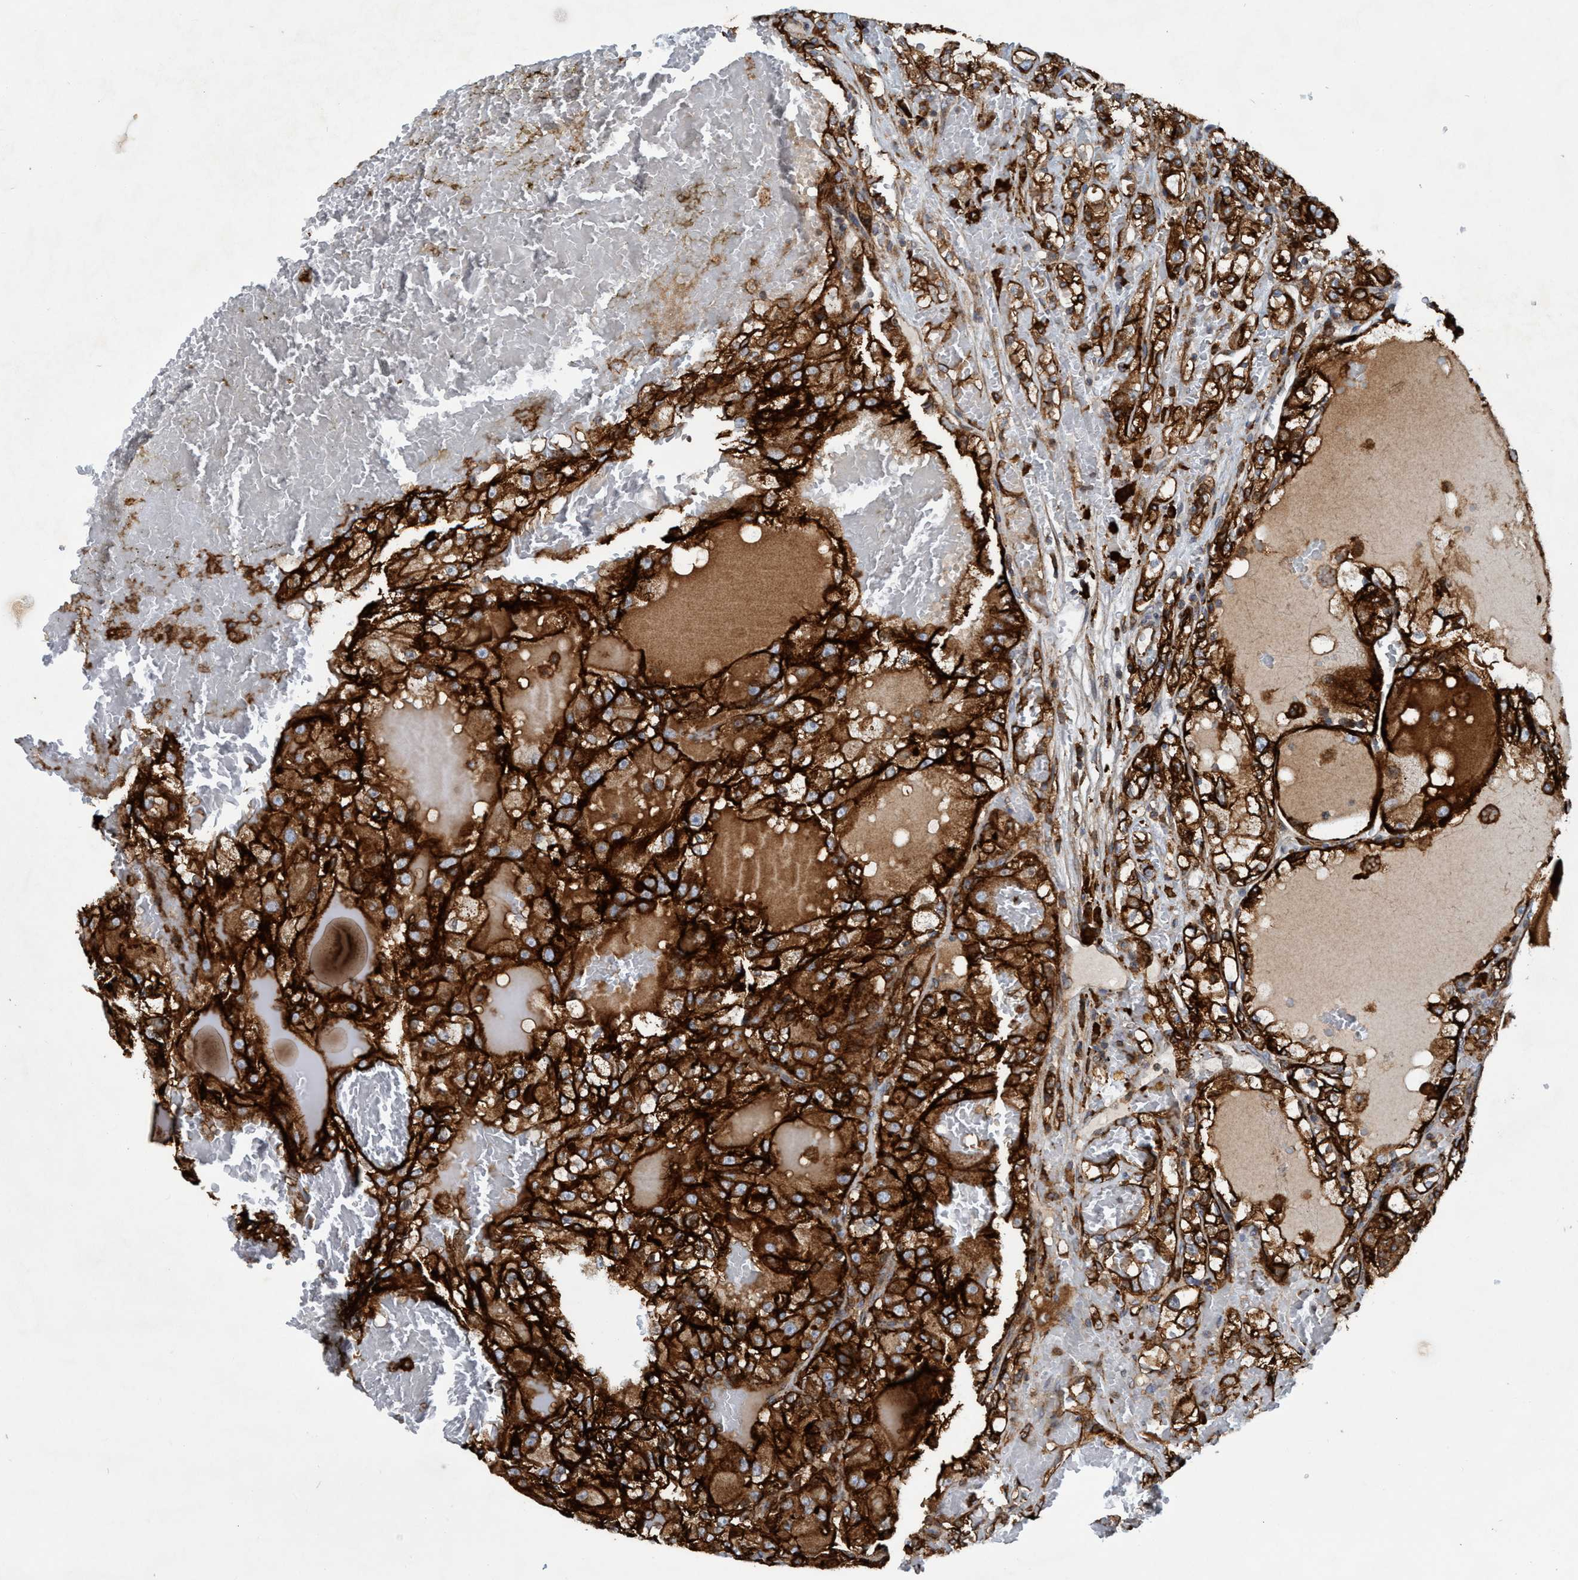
{"staining": {"intensity": "strong", "quantity": ">75%", "location": "cytoplasmic/membranous"}, "tissue": "renal cancer", "cell_type": "Tumor cells", "image_type": "cancer", "snomed": [{"axis": "morphology", "description": "Normal tissue, NOS"}, {"axis": "morphology", "description": "Adenocarcinoma, NOS"}, {"axis": "topography", "description": "Kidney"}], "caption": "Immunohistochemistry (IHC) staining of renal adenocarcinoma, which exhibits high levels of strong cytoplasmic/membranous expression in about >75% of tumor cells indicating strong cytoplasmic/membranous protein expression. The staining was performed using DAB (brown) for protein detection and nuclei were counterstained in hematoxylin (blue).", "gene": "SLC16A3", "patient": {"sex": "male", "age": 61}}